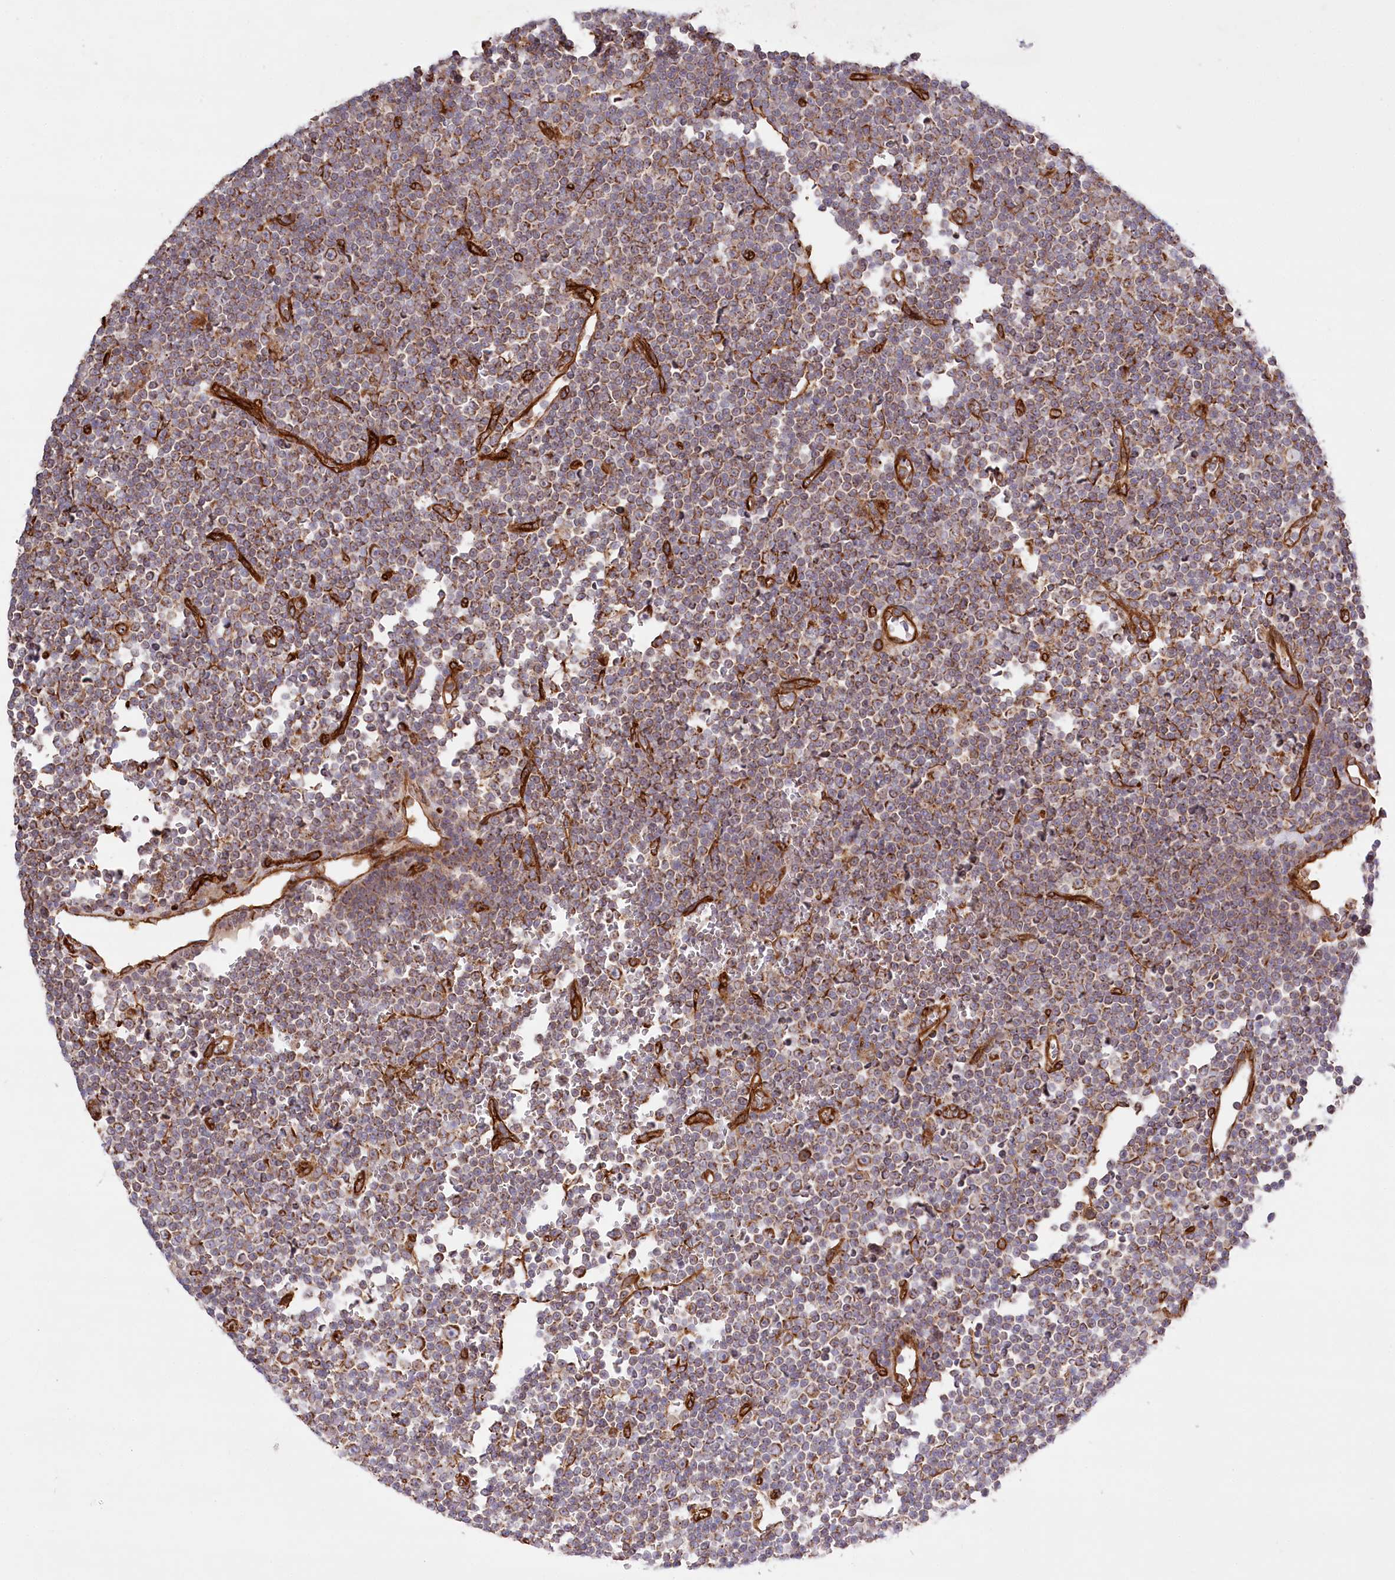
{"staining": {"intensity": "moderate", "quantity": "25%-75%", "location": "cytoplasmic/membranous"}, "tissue": "lymphoma", "cell_type": "Tumor cells", "image_type": "cancer", "snomed": [{"axis": "morphology", "description": "Malignant lymphoma, non-Hodgkin's type, Low grade"}, {"axis": "topography", "description": "Lymph node"}], "caption": "Immunohistochemical staining of human lymphoma reveals medium levels of moderate cytoplasmic/membranous protein staining in approximately 25%-75% of tumor cells.", "gene": "MTPAP", "patient": {"sex": "female", "age": 67}}